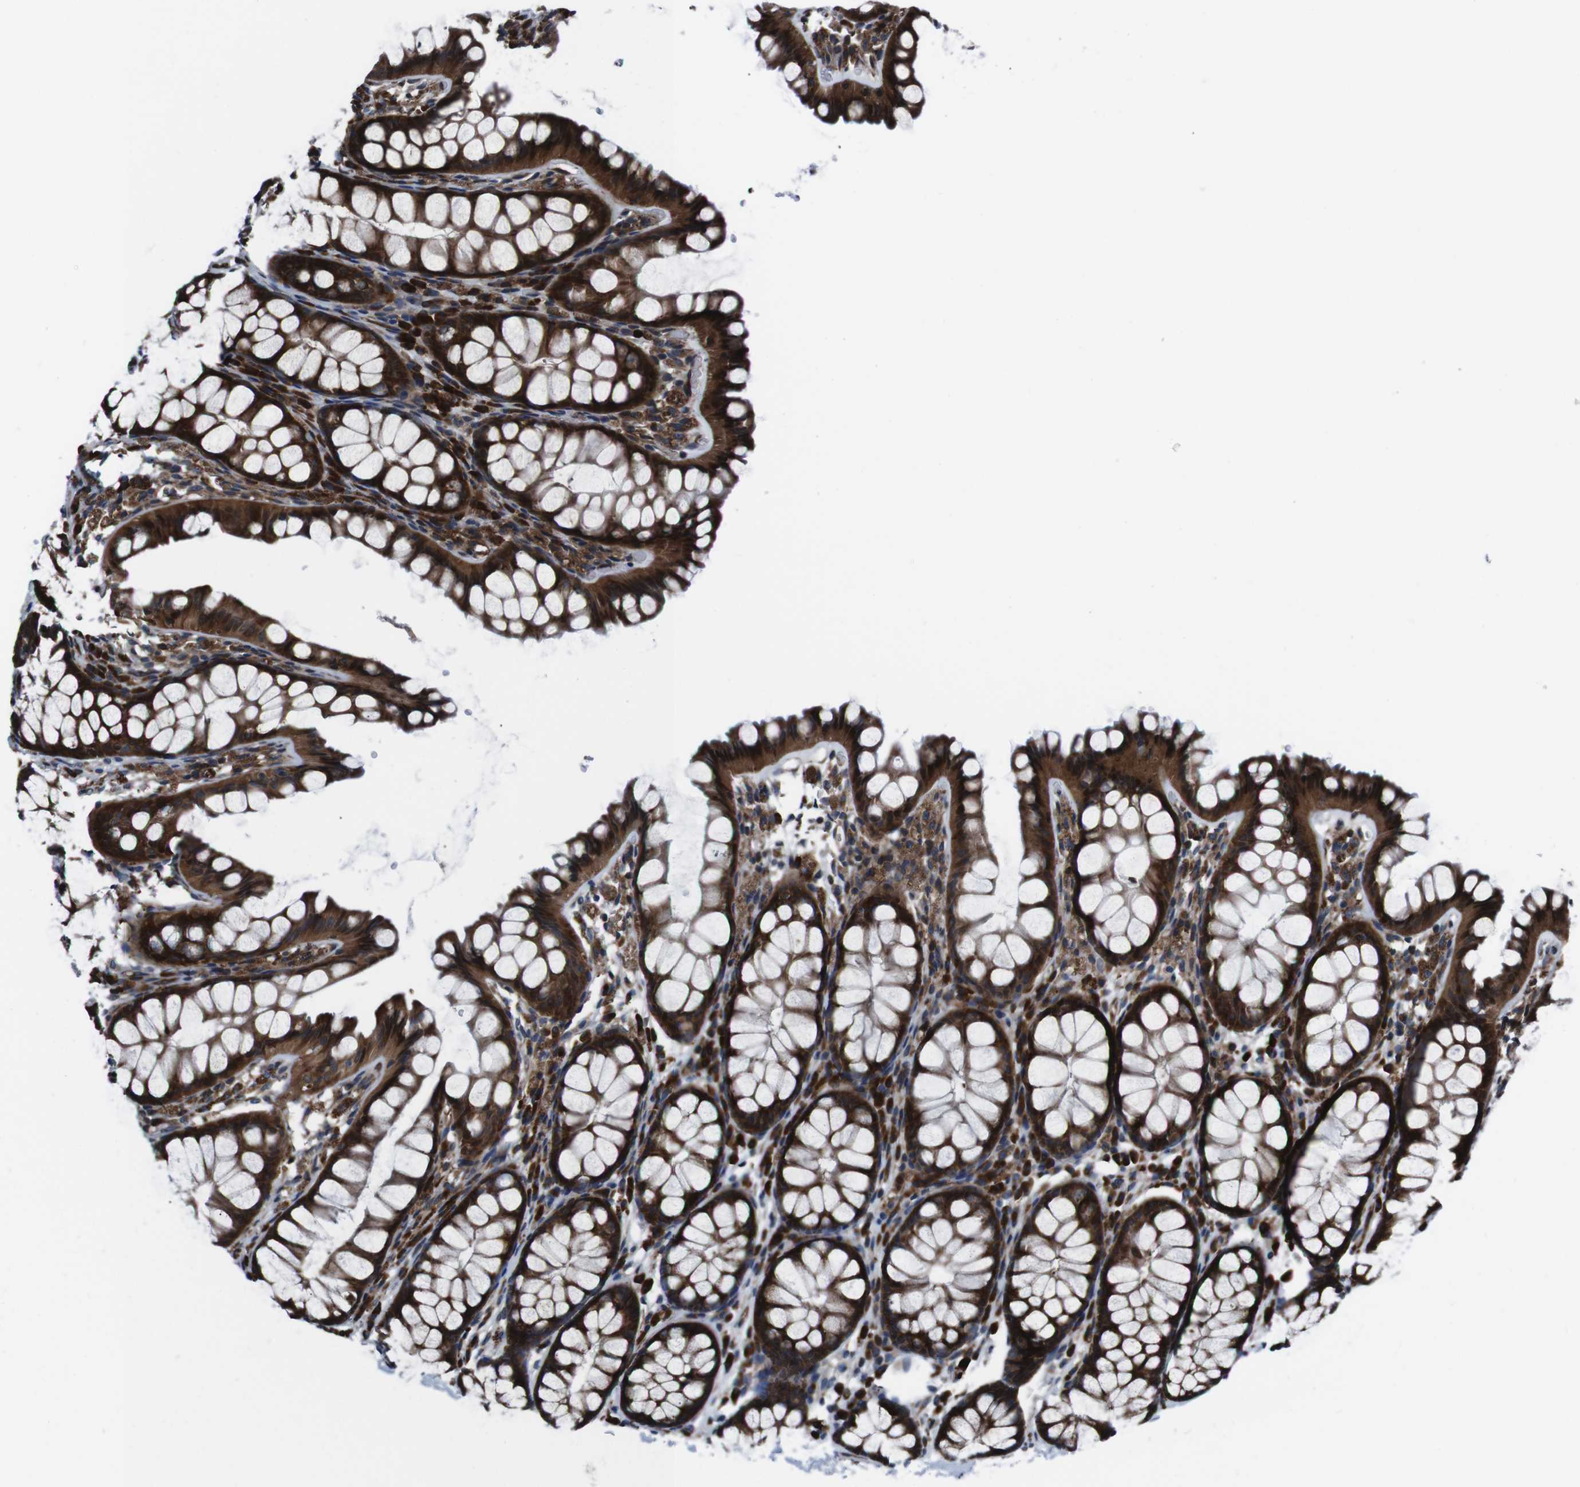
{"staining": {"intensity": "moderate", "quantity": ">75%", "location": "cytoplasmic/membranous"}, "tissue": "colon", "cell_type": "Endothelial cells", "image_type": "normal", "snomed": [{"axis": "morphology", "description": "Normal tissue, NOS"}, {"axis": "topography", "description": "Colon"}], "caption": "An immunohistochemistry histopathology image of unremarkable tissue is shown. Protein staining in brown labels moderate cytoplasmic/membranous positivity in colon within endothelial cells.", "gene": "EIF4A2", "patient": {"sex": "female", "age": 55}}